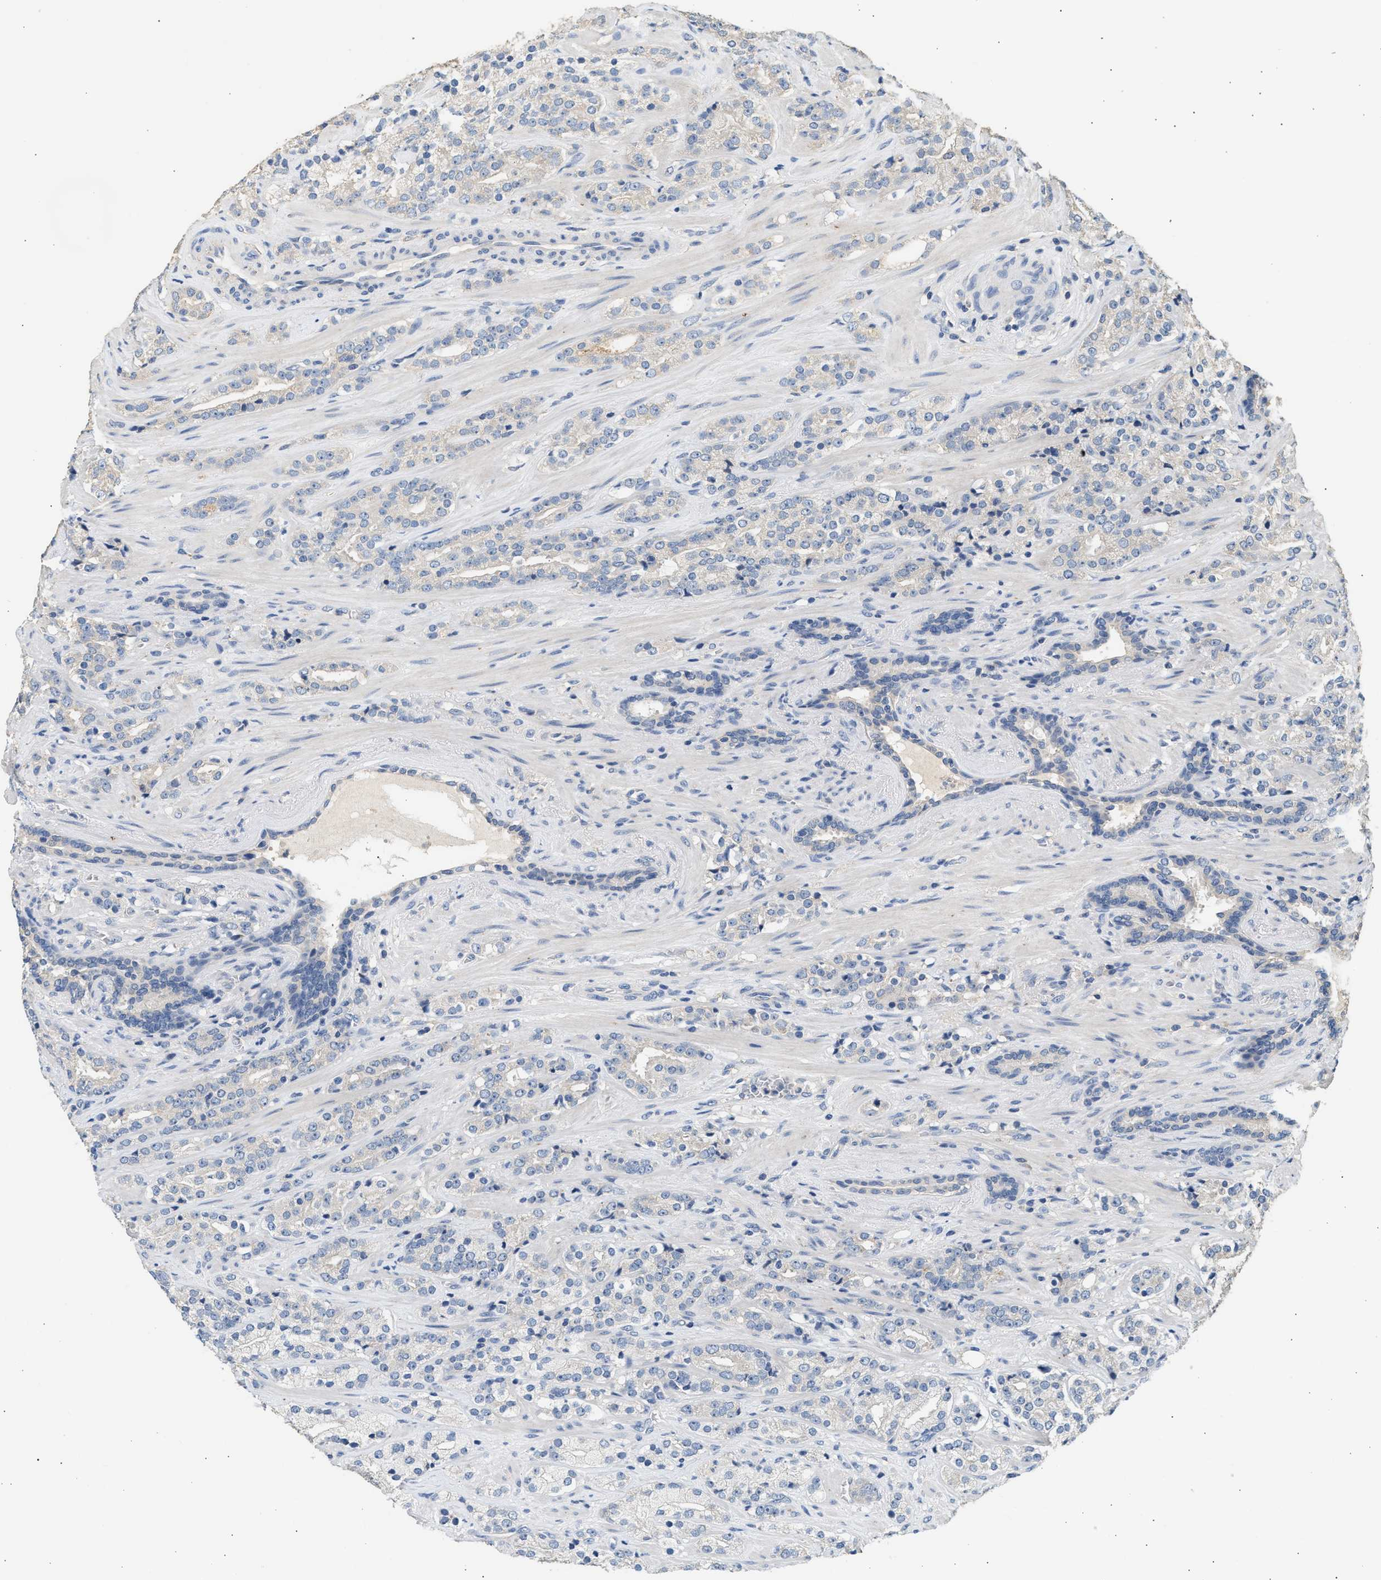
{"staining": {"intensity": "negative", "quantity": "none", "location": "none"}, "tissue": "prostate cancer", "cell_type": "Tumor cells", "image_type": "cancer", "snomed": [{"axis": "morphology", "description": "Adenocarcinoma, High grade"}, {"axis": "topography", "description": "Prostate"}], "caption": "An IHC histopathology image of prostate cancer is shown. There is no staining in tumor cells of prostate cancer. The staining was performed using DAB (3,3'-diaminobenzidine) to visualize the protein expression in brown, while the nuclei were stained in blue with hematoxylin (Magnification: 20x).", "gene": "WDR31", "patient": {"sex": "male", "age": 71}}